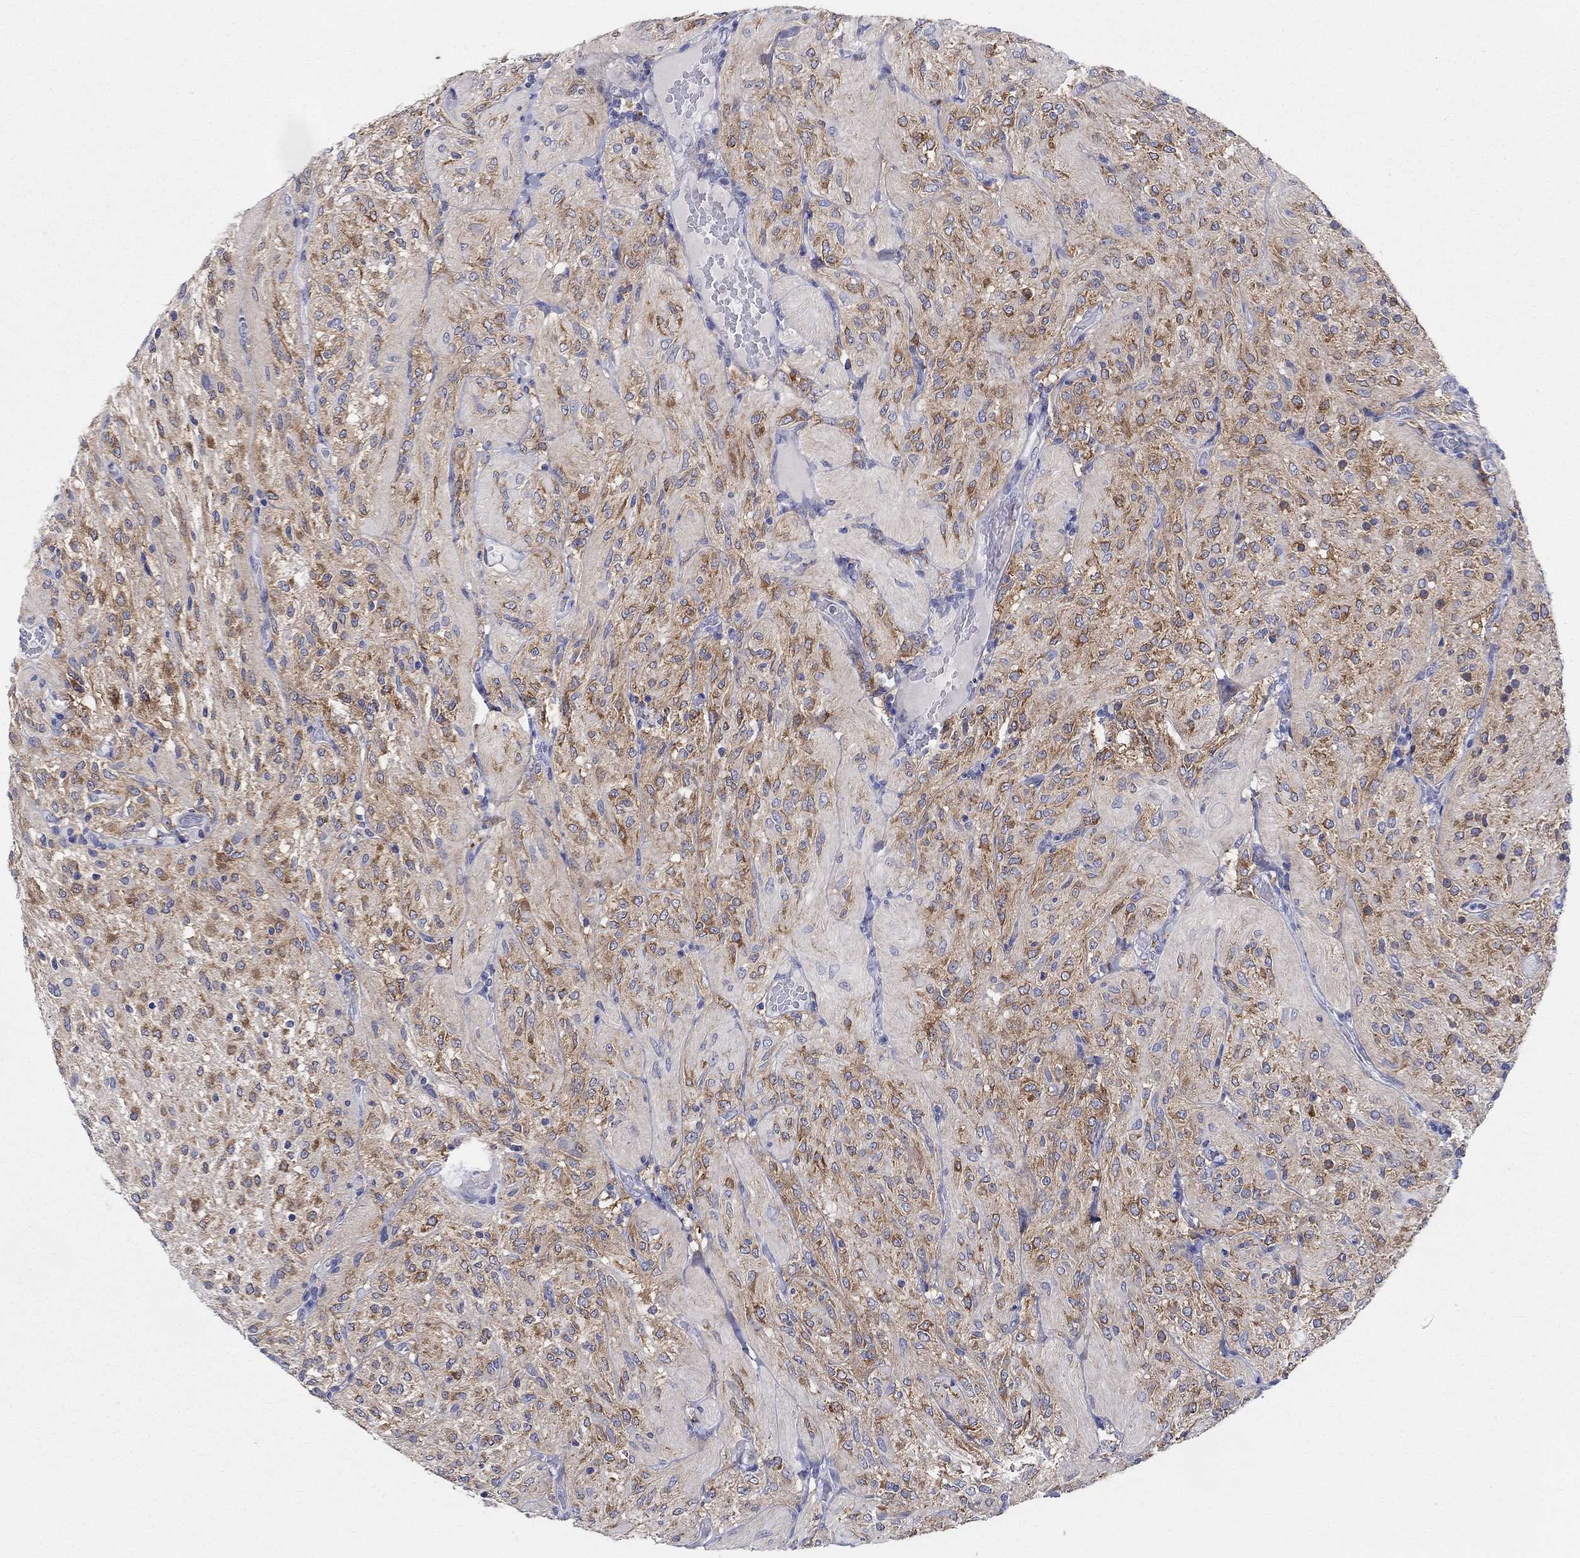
{"staining": {"intensity": "moderate", "quantity": ">75%", "location": "cytoplasmic/membranous"}, "tissue": "glioma", "cell_type": "Tumor cells", "image_type": "cancer", "snomed": [{"axis": "morphology", "description": "Glioma, malignant, Low grade"}, {"axis": "topography", "description": "Brain"}], "caption": "Moderate cytoplasmic/membranous protein expression is seen in approximately >75% of tumor cells in glioma.", "gene": "RAP1GAP", "patient": {"sex": "male", "age": 3}}